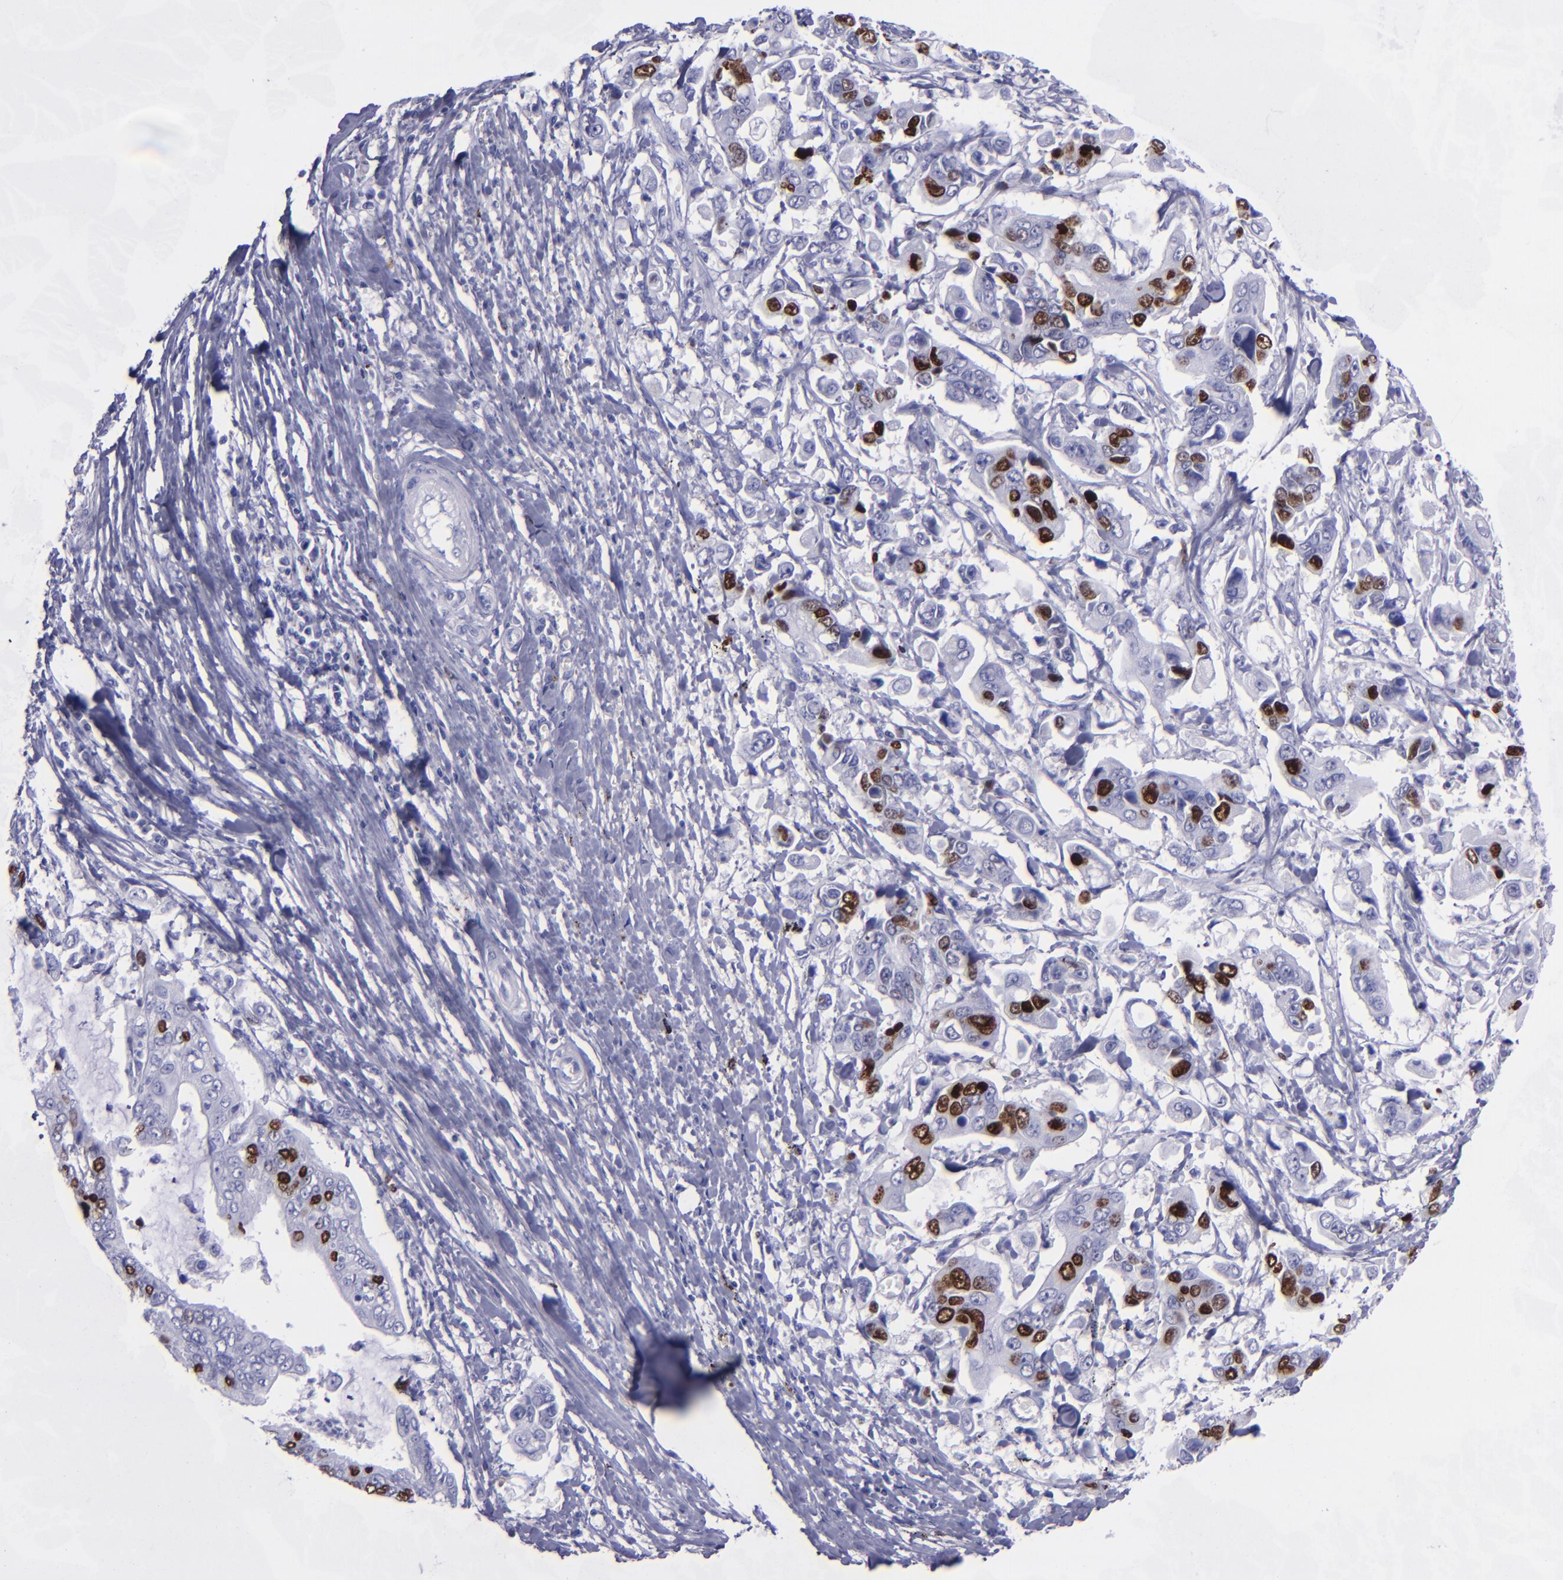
{"staining": {"intensity": "strong", "quantity": "<25%", "location": "nuclear"}, "tissue": "stomach cancer", "cell_type": "Tumor cells", "image_type": "cancer", "snomed": [{"axis": "morphology", "description": "Adenocarcinoma, NOS"}, {"axis": "topography", "description": "Stomach, upper"}], "caption": "Stomach cancer (adenocarcinoma) stained with a protein marker demonstrates strong staining in tumor cells.", "gene": "TOP2A", "patient": {"sex": "male", "age": 80}}